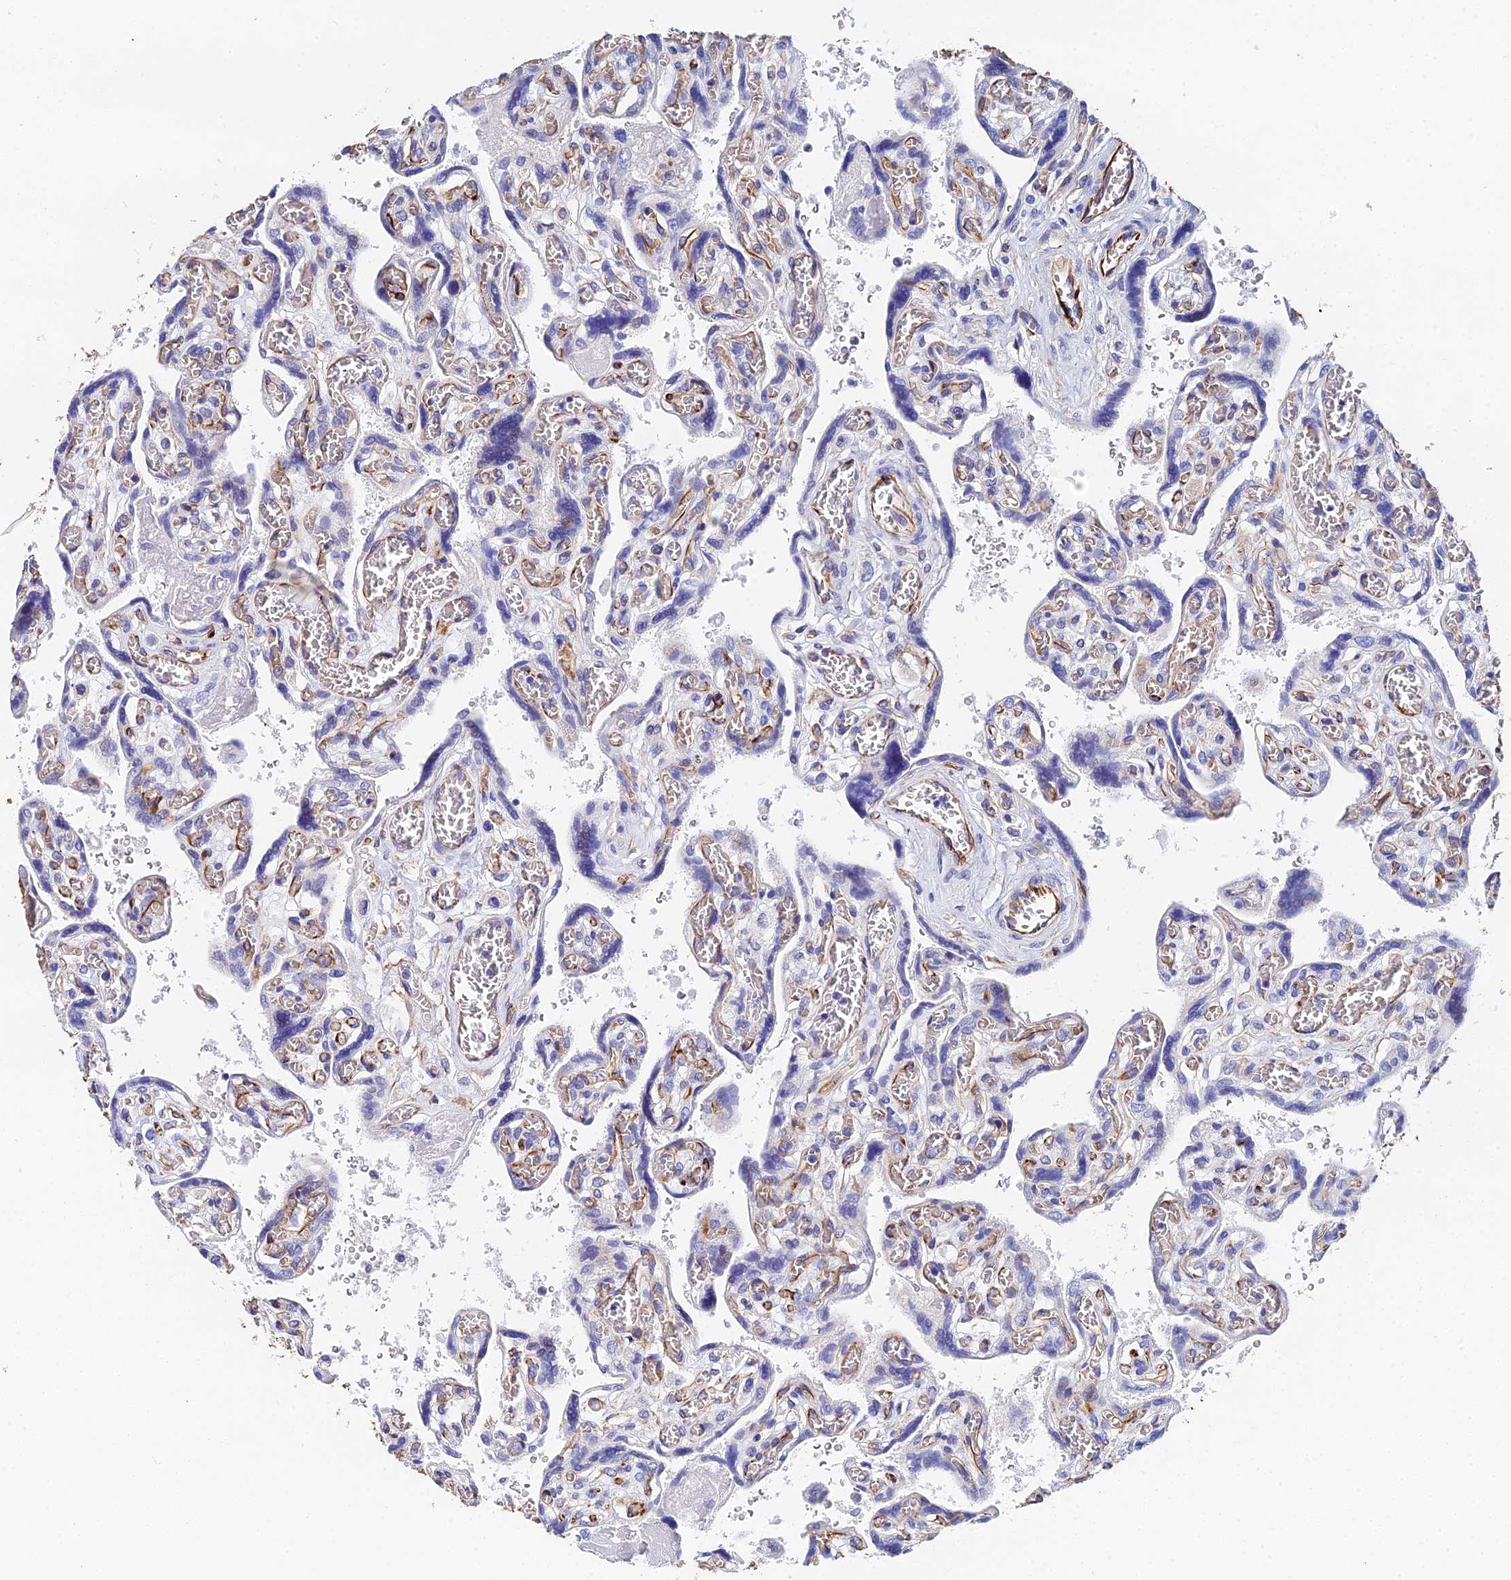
{"staining": {"intensity": "negative", "quantity": "none", "location": "none"}, "tissue": "placenta", "cell_type": "Trophoblastic cells", "image_type": "normal", "snomed": [{"axis": "morphology", "description": "Normal tissue, NOS"}, {"axis": "topography", "description": "Placenta"}], "caption": "This is a histopathology image of immunohistochemistry (IHC) staining of unremarkable placenta, which shows no expression in trophoblastic cells.", "gene": "ENSG00000268674", "patient": {"sex": "female", "age": 39}}